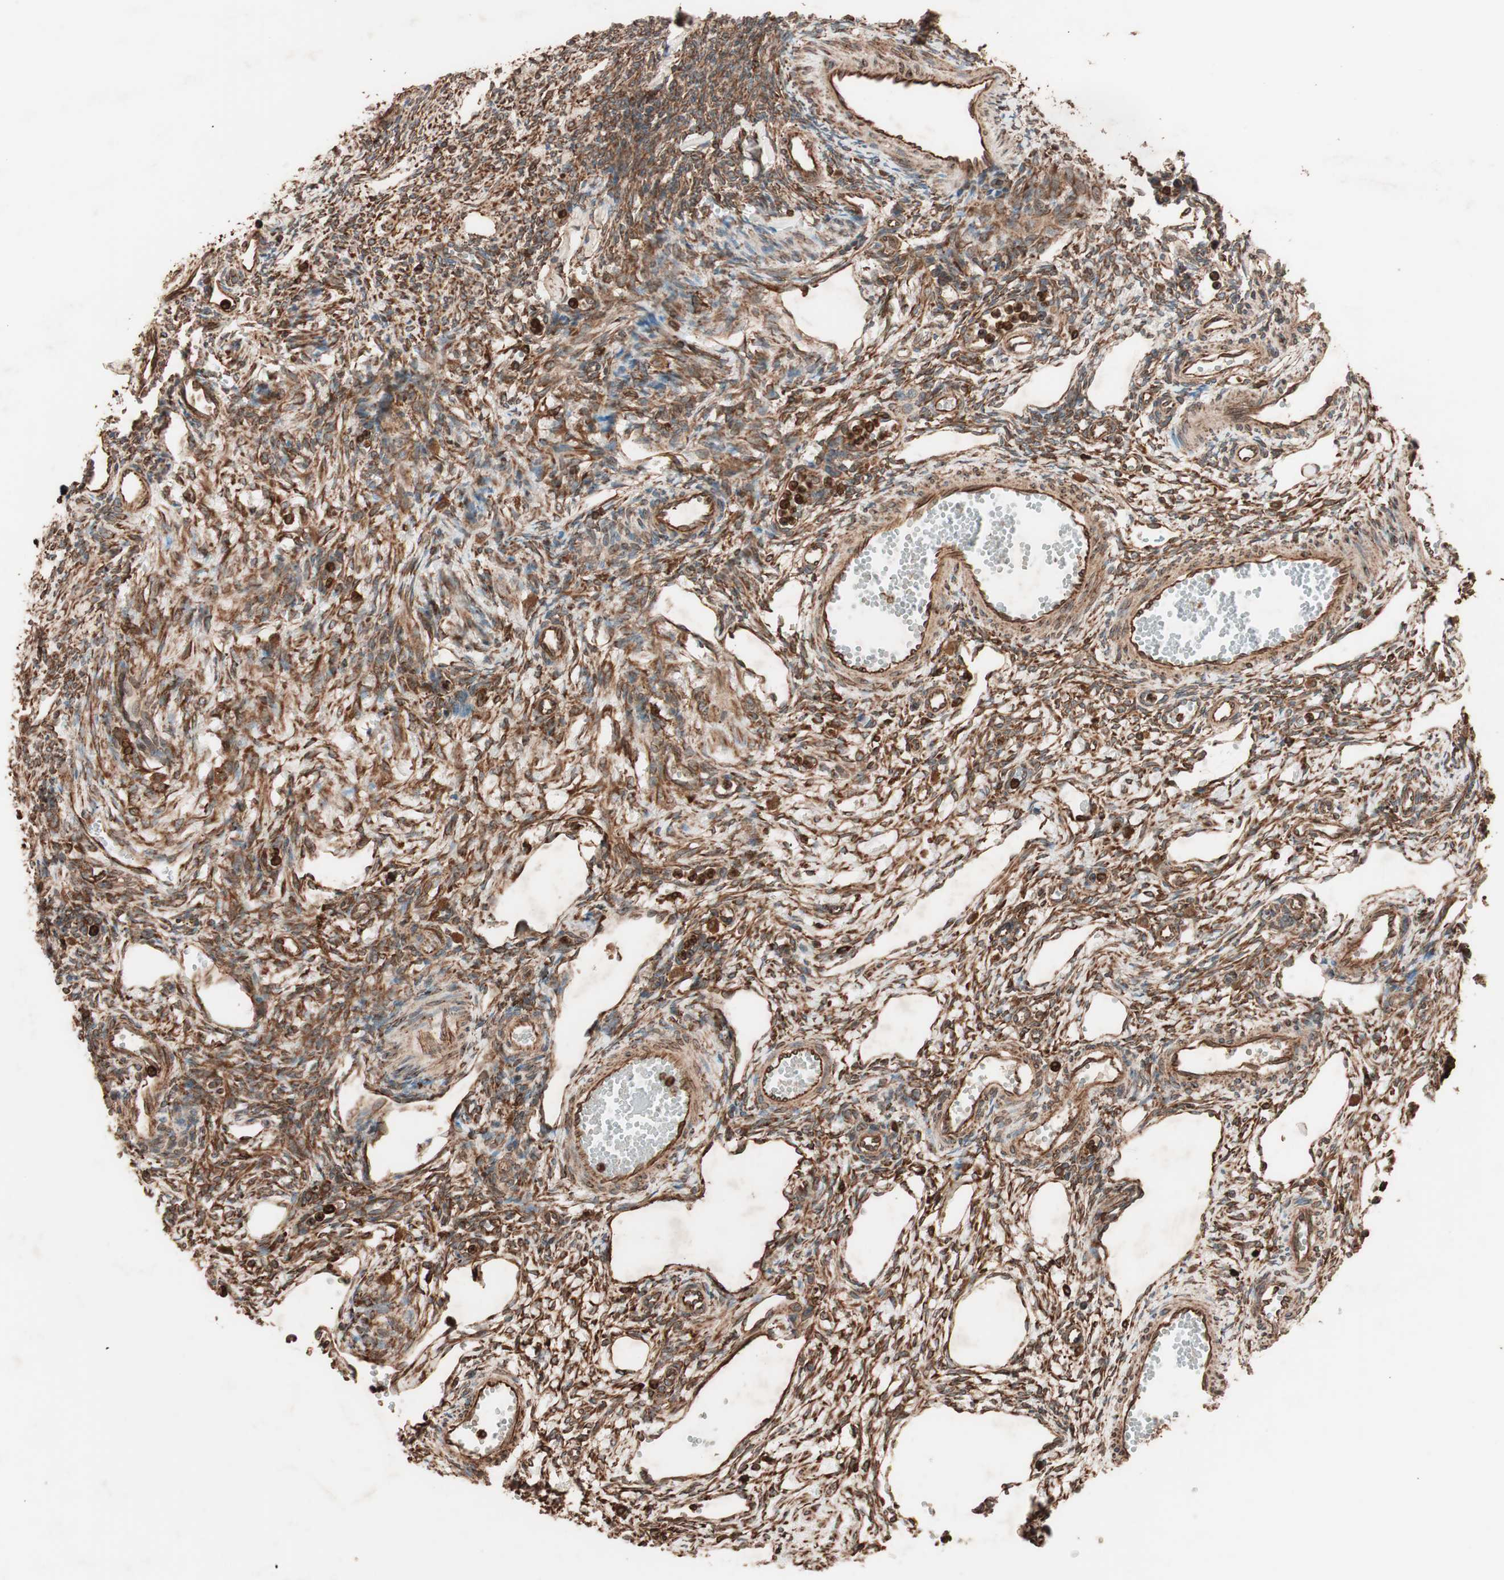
{"staining": {"intensity": "strong", "quantity": ">75%", "location": "cytoplasmic/membranous"}, "tissue": "ovary", "cell_type": "Ovarian stroma cells", "image_type": "normal", "snomed": [{"axis": "morphology", "description": "Normal tissue, NOS"}, {"axis": "topography", "description": "Ovary"}], "caption": "This histopathology image demonstrates unremarkable ovary stained with IHC to label a protein in brown. The cytoplasmic/membranous of ovarian stroma cells show strong positivity for the protein. Nuclei are counter-stained blue.", "gene": "VEGFA", "patient": {"sex": "female", "age": 33}}